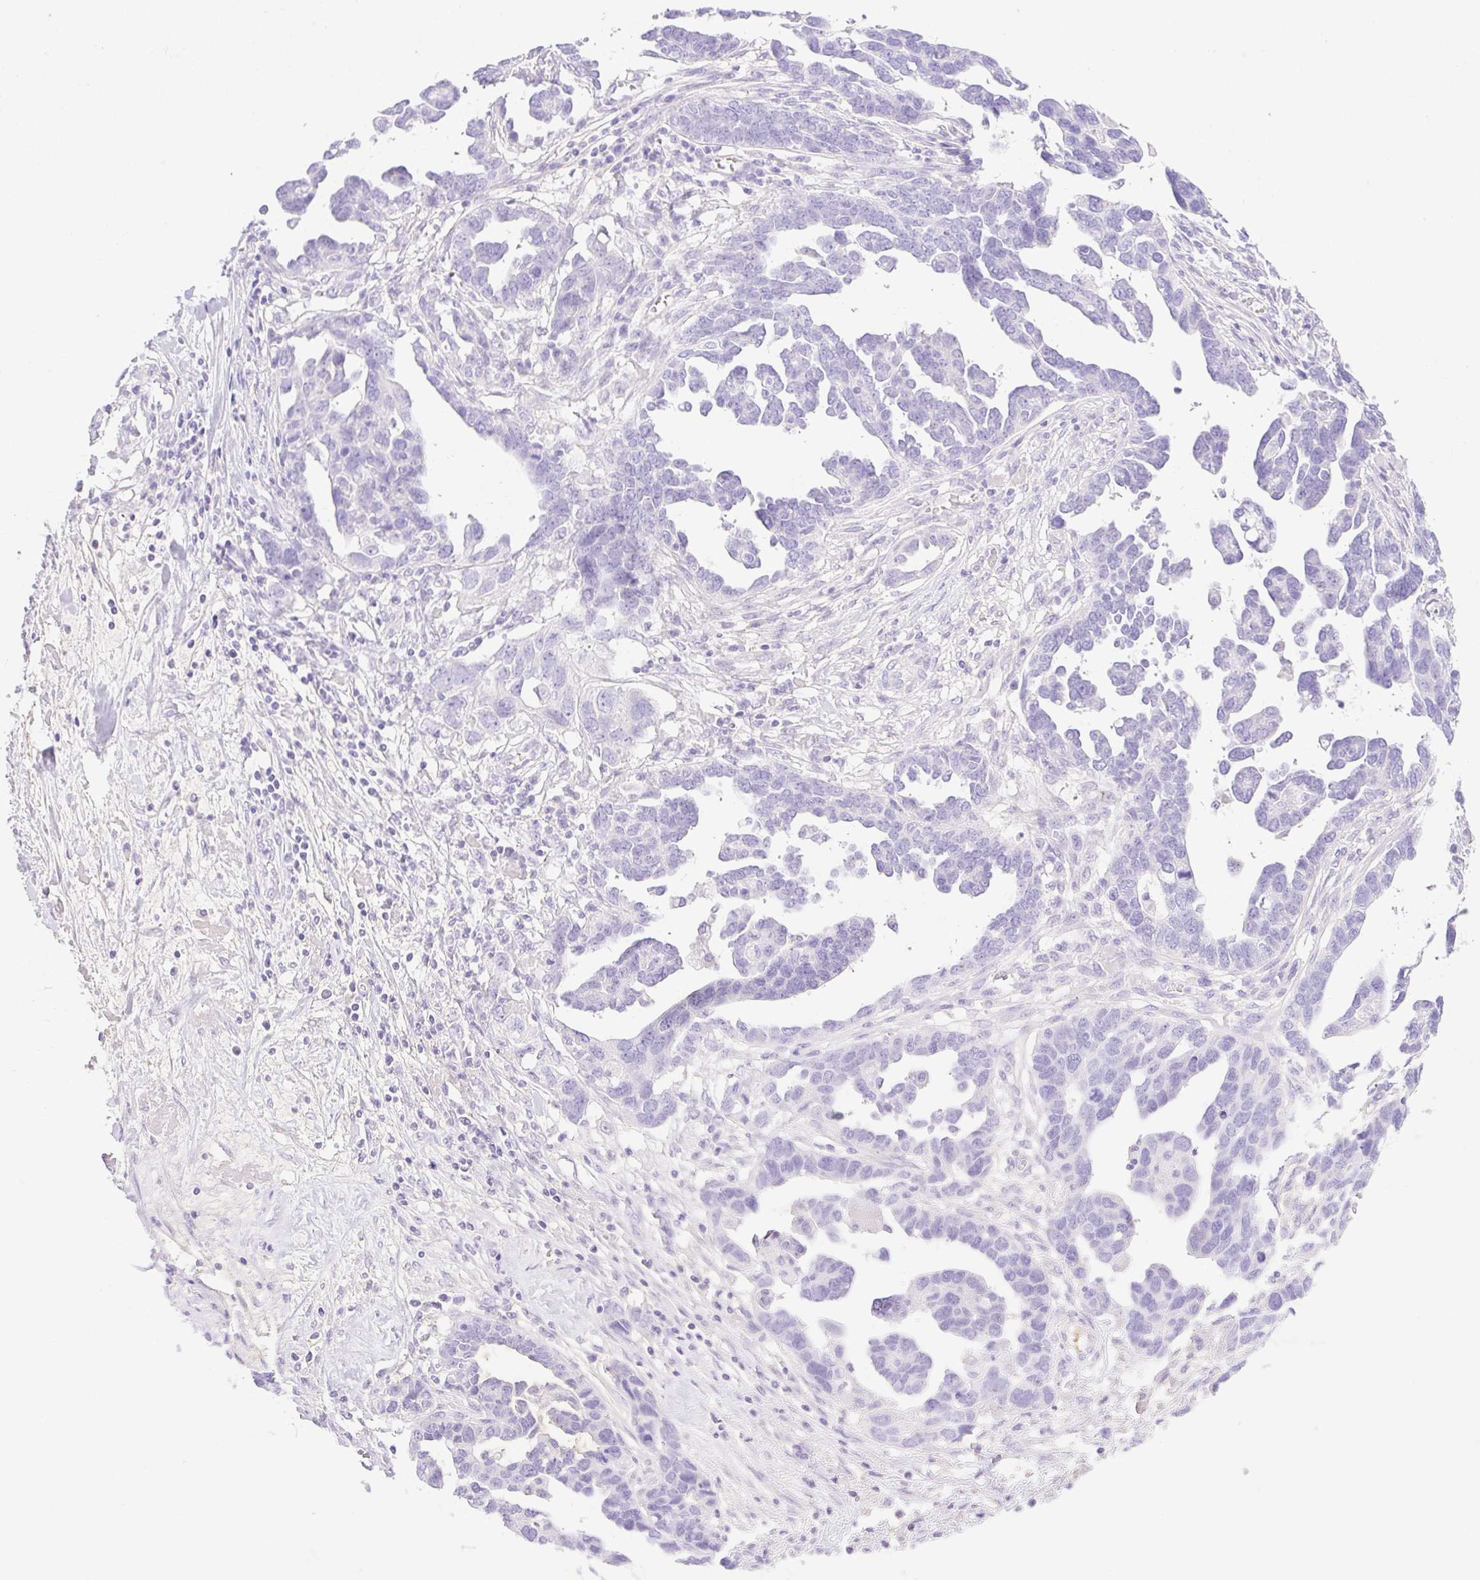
{"staining": {"intensity": "negative", "quantity": "none", "location": "none"}, "tissue": "ovarian cancer", "cell_type": "Tumor cells", "image_type": "cancer", "snomed": [{"axis": "morphology", "description": "Cystadenocarcinoma, serous, NOS"}, {"axis": "topography", "description": "Ovary"}], "caption": "Immunohistochemical staining of ovarian serous cystadenocarcinoma displays no significant positivity in tumor cells. (DAB (3,3'-diaminobenzidine) IHC visualized using brightfield microscopy, high magnification).", "gene": "CDX1", "patient": {"sex": "female", "age": 54}}